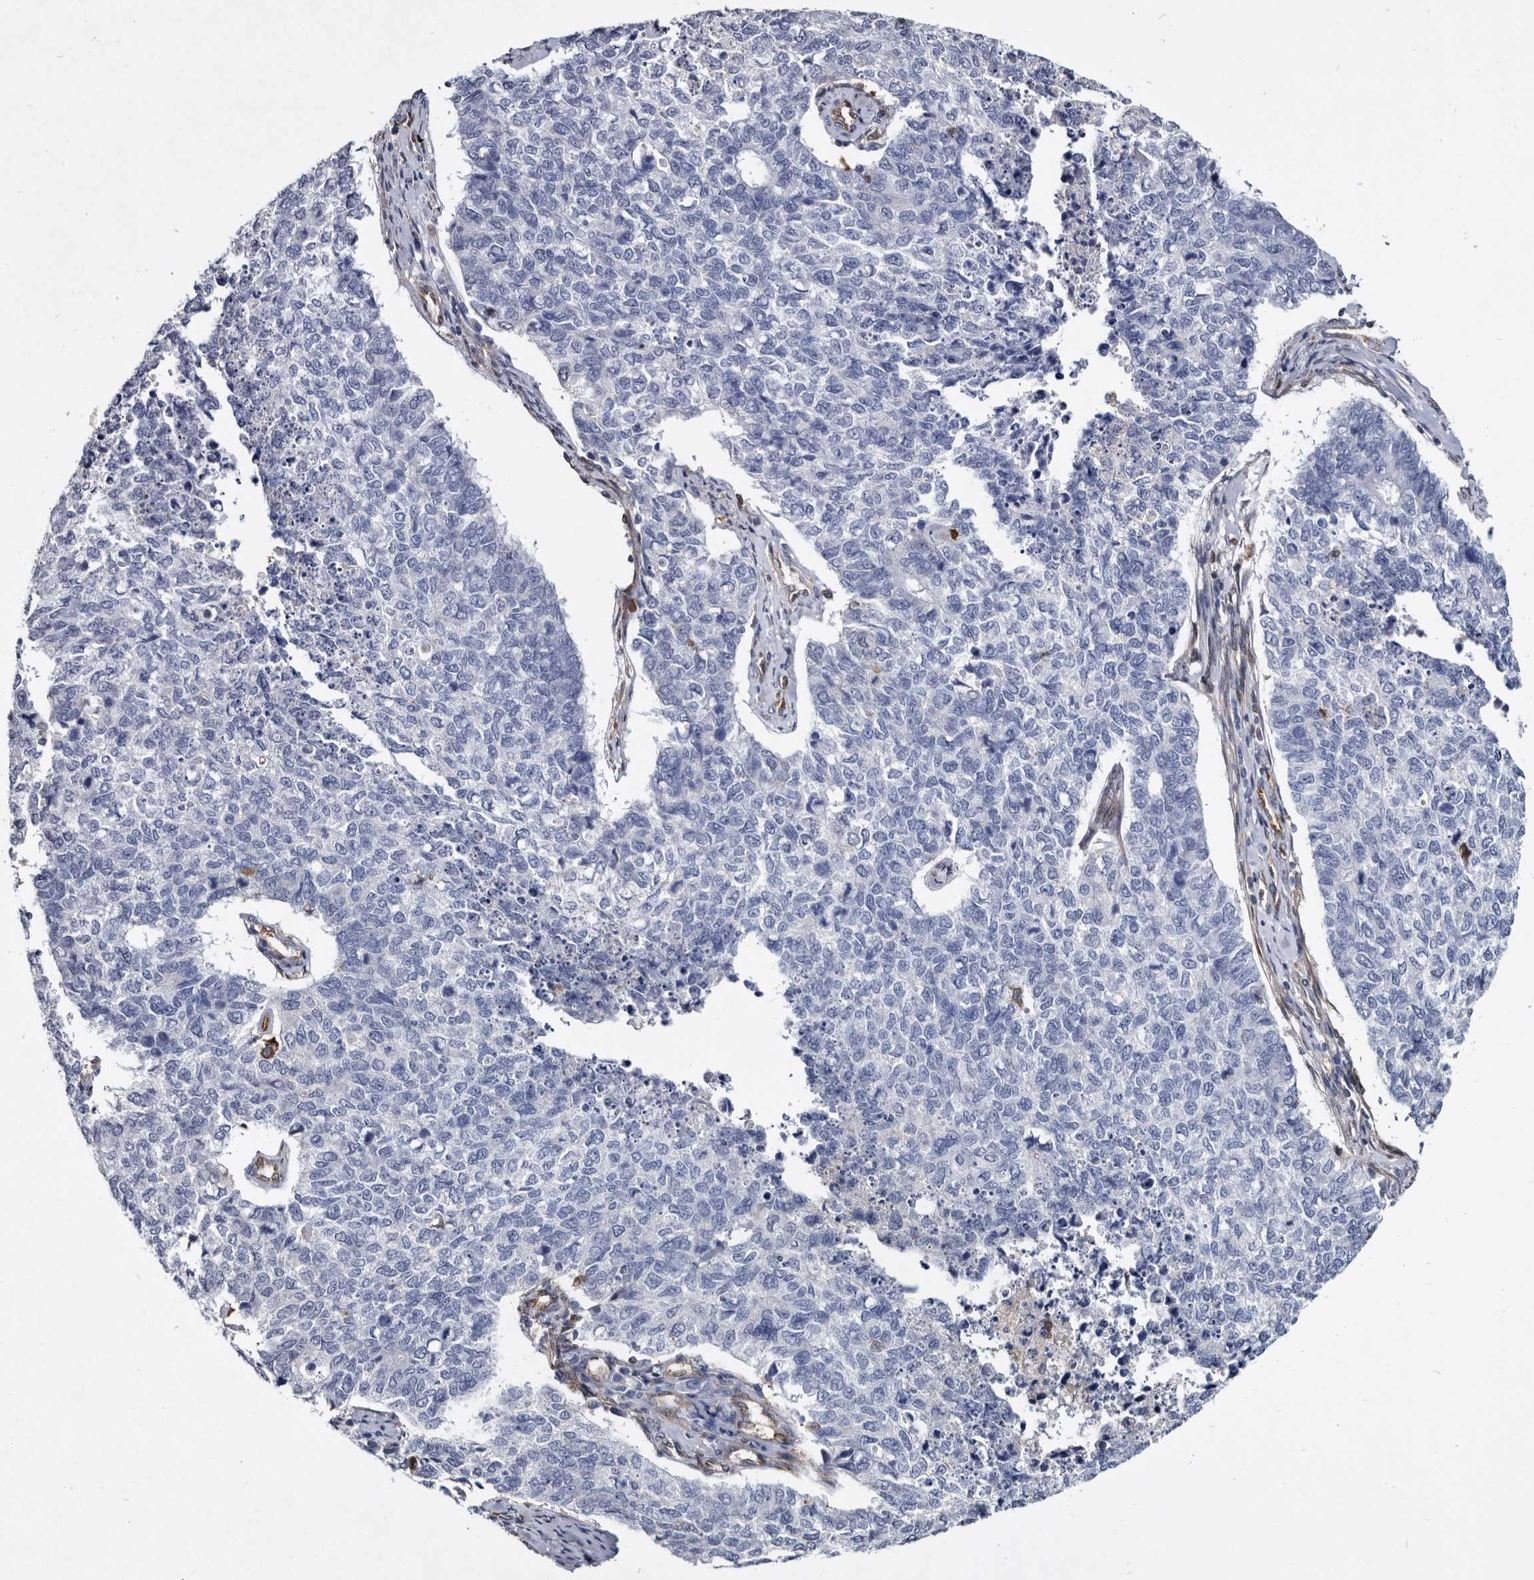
{"staining": {"intensity": "negative", "quantity": "none", "location": "none"}, "tissue": "cervical cancer", "cell_type": "Tumor cells", "image_type": "cancer", "snomed": [{"axis": "morphology", "description": "Squamous cell carcinoma, NOS"}, {"axis": "topography", "description": "Cervix"}], "caption": "Human squamous cell carcinoma (cervical) stained for a protein using immunohistochemistry (IHC) displays no expression in tumor cells.", "gene": "SERPINB8", "patient": {"sex": "female", "age": 63}}